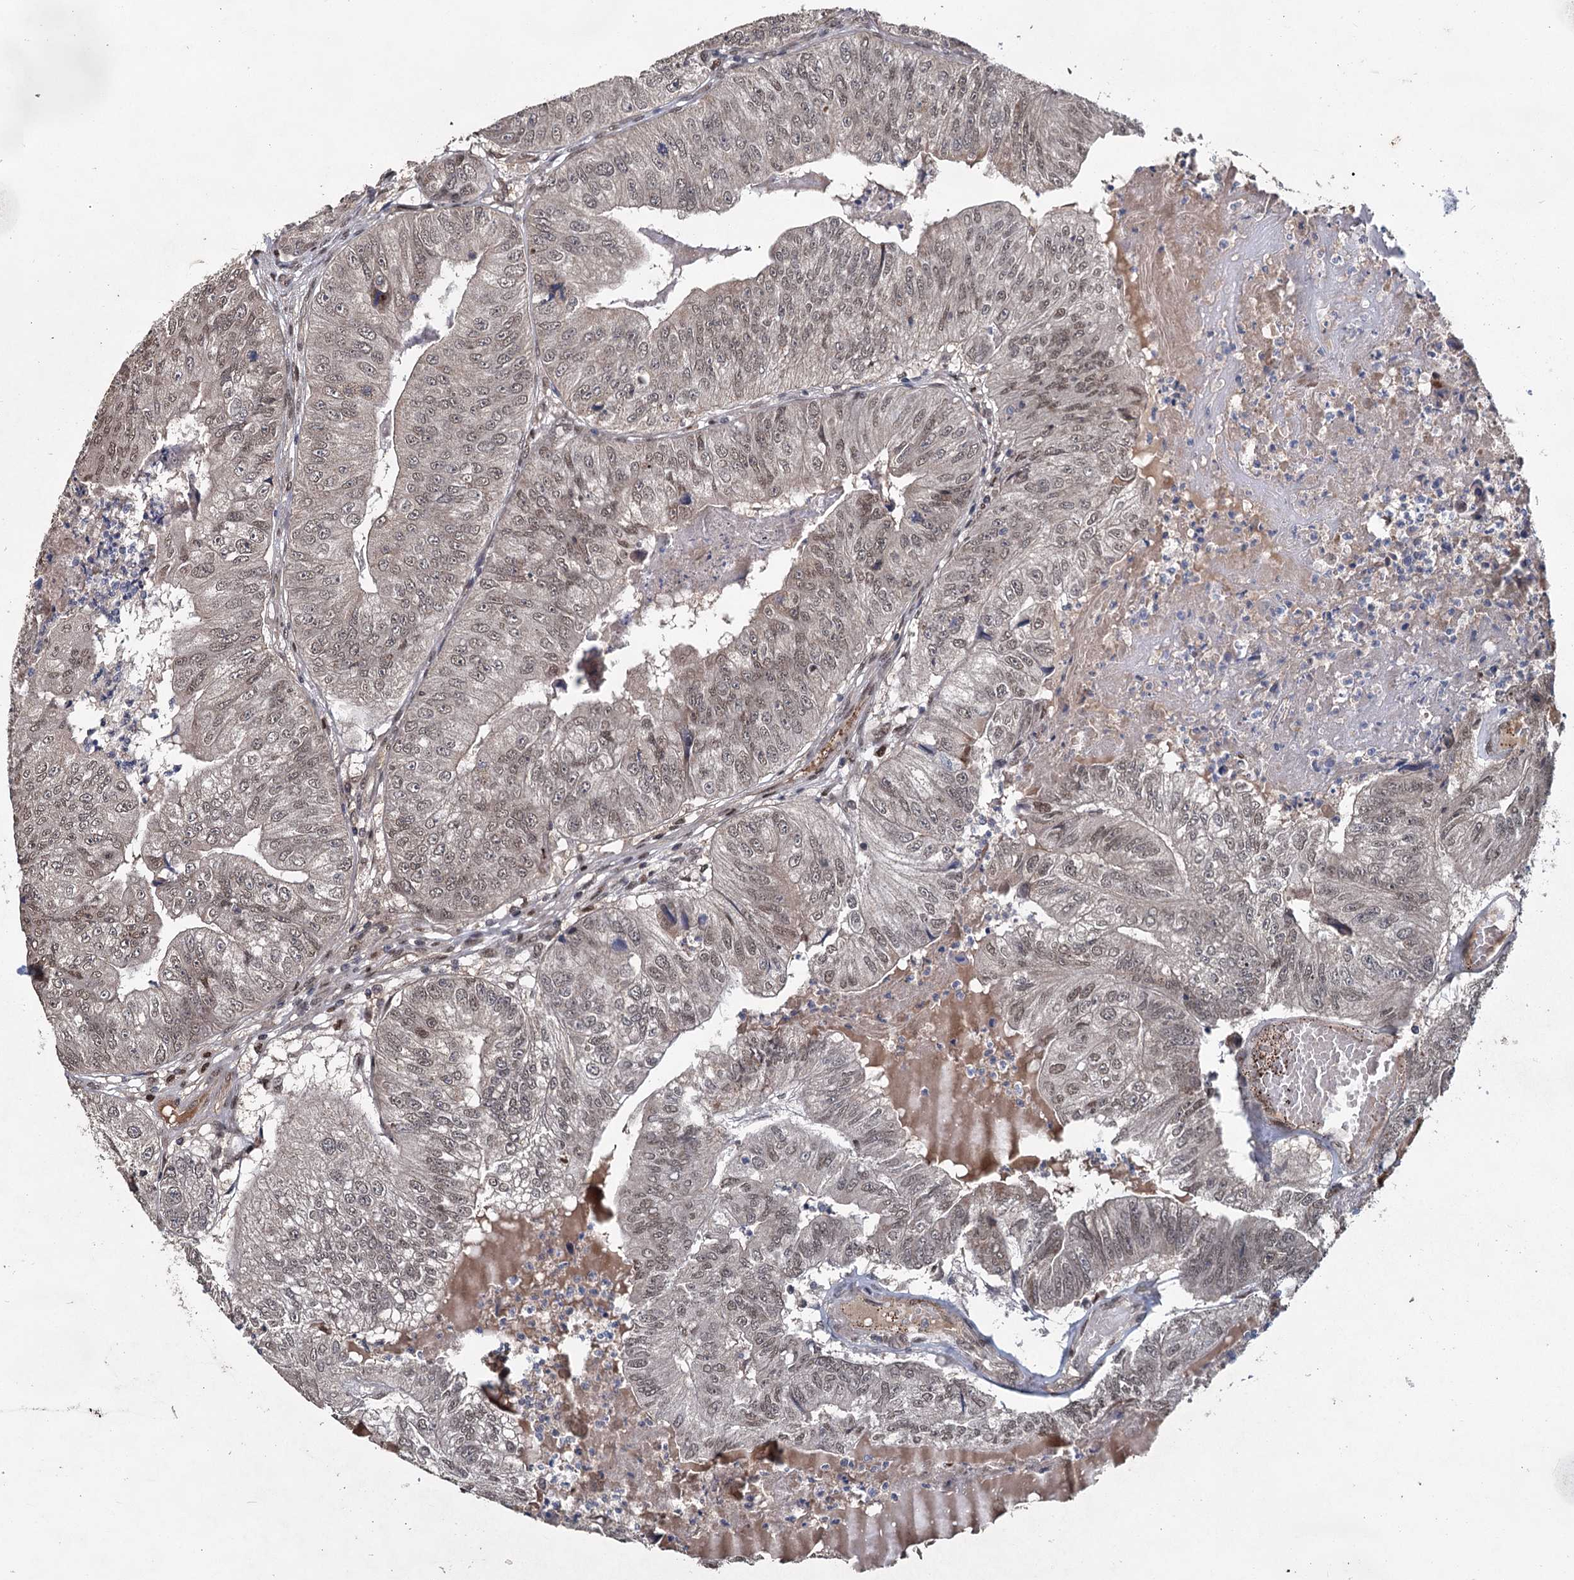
{"staining": {"intensity": "moderate", "quantity": "25%-75%", "location": "nuclear"}, "tissue": "colorectal cancer", "cell_type": "Tumor cells", "image_type": "cancer", "snomed": [{"axis": "morphology", "description": "Adenocarcinoma, NOS"}, {"axis": "topography", "description": "Colon"}], "caption": "Human colorectal cancer stained with a brown dye shows moderate nuclear positive positivity in about 25%-75% of tumor cells.", "gene": "MYG1", "patient": {"sex": "female", "age": 67}}